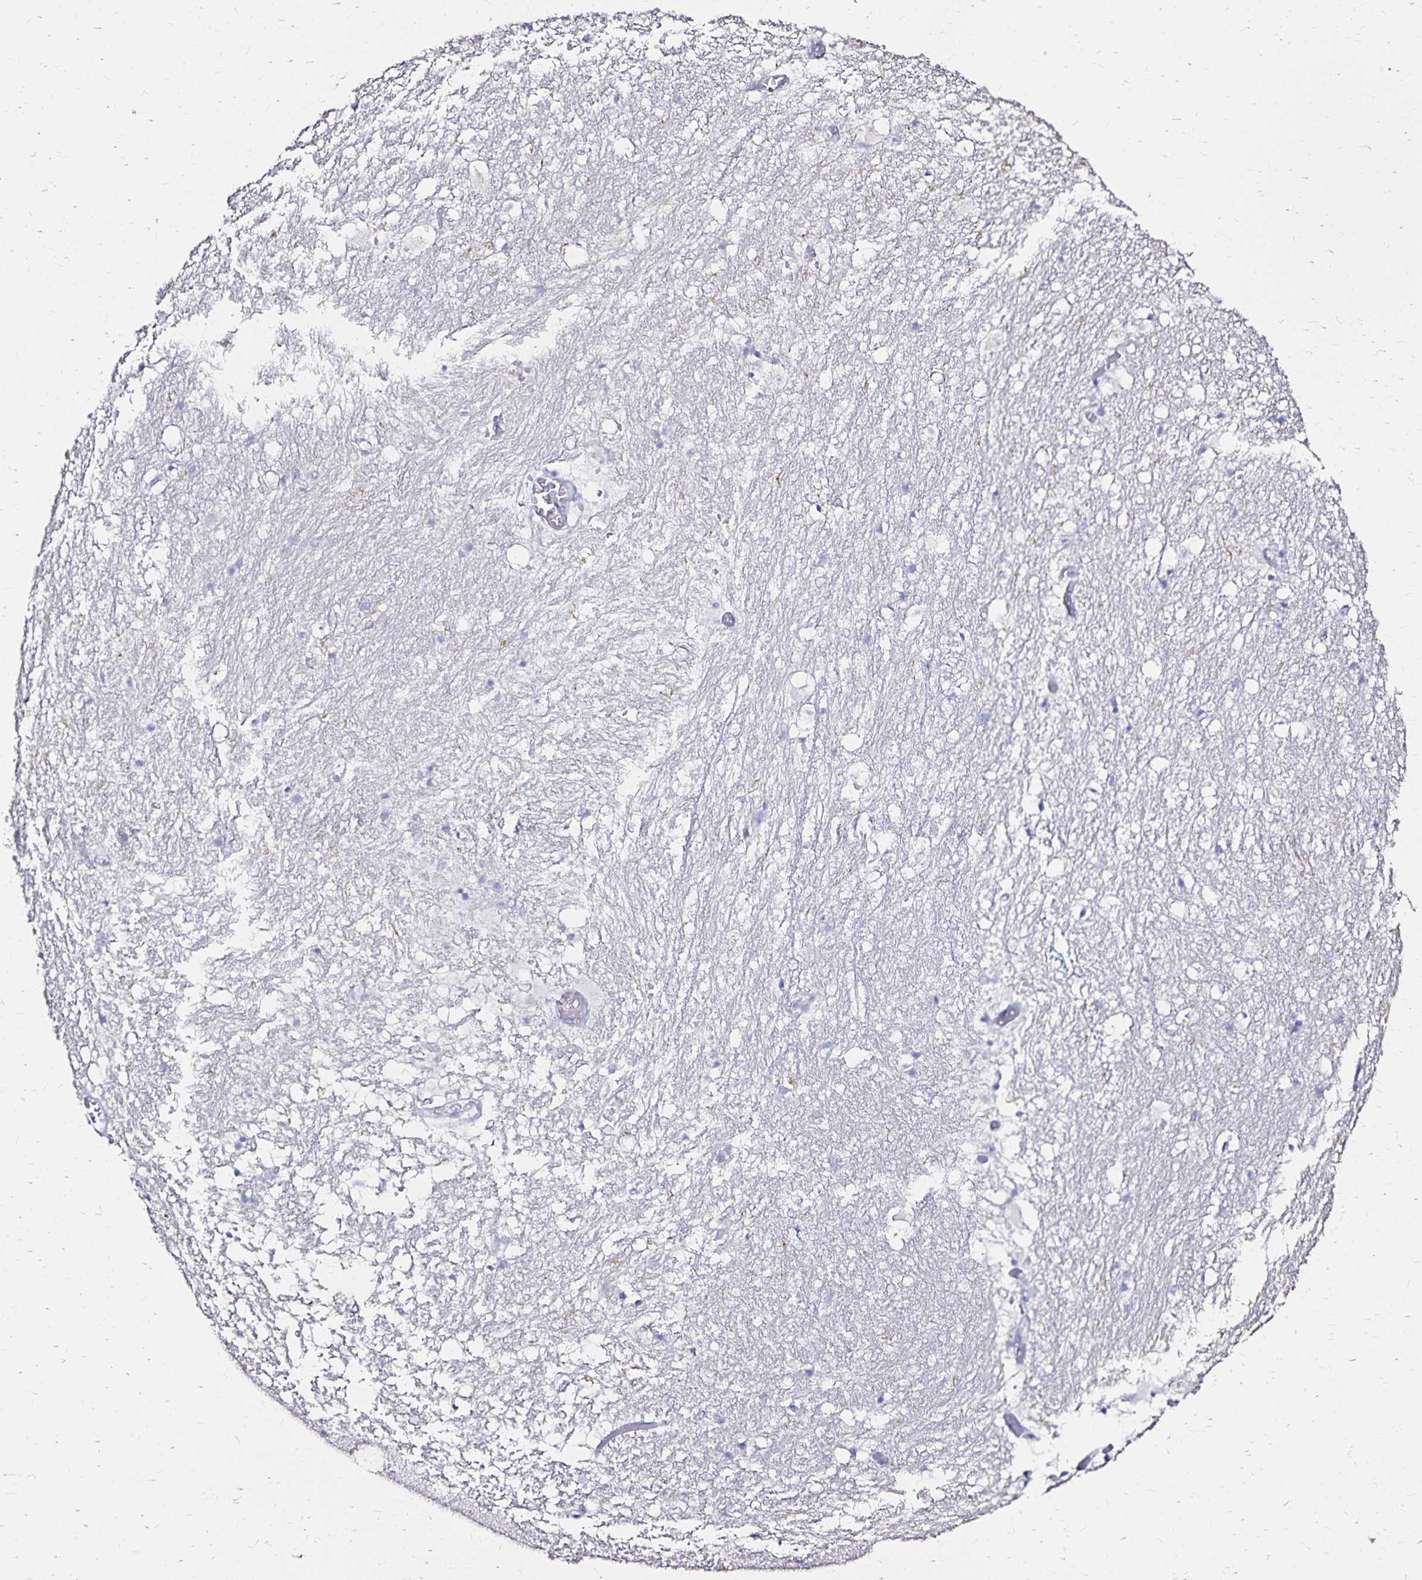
{"staining": {"intensity": "negative", "quantity": "none", "location": "none"}, "tissue": "hippocampus", "cell_type": "Glial cells", "image_type": "normal", "snomed": [{"axis": "morphology", "description": "Normal tissue, NOS"}, {"axis": "topography", "description": "Hippocampus"}], "caption": "DAB (3,3'-diaminobenzidine) immunohistochemical staining of benign hippocampus shows no significant staining in glial cells. (IHC, brightfield microscopy, high magnification).", "gene": "SLC5A1", "patient": {"sex": "female", "age": 52}}